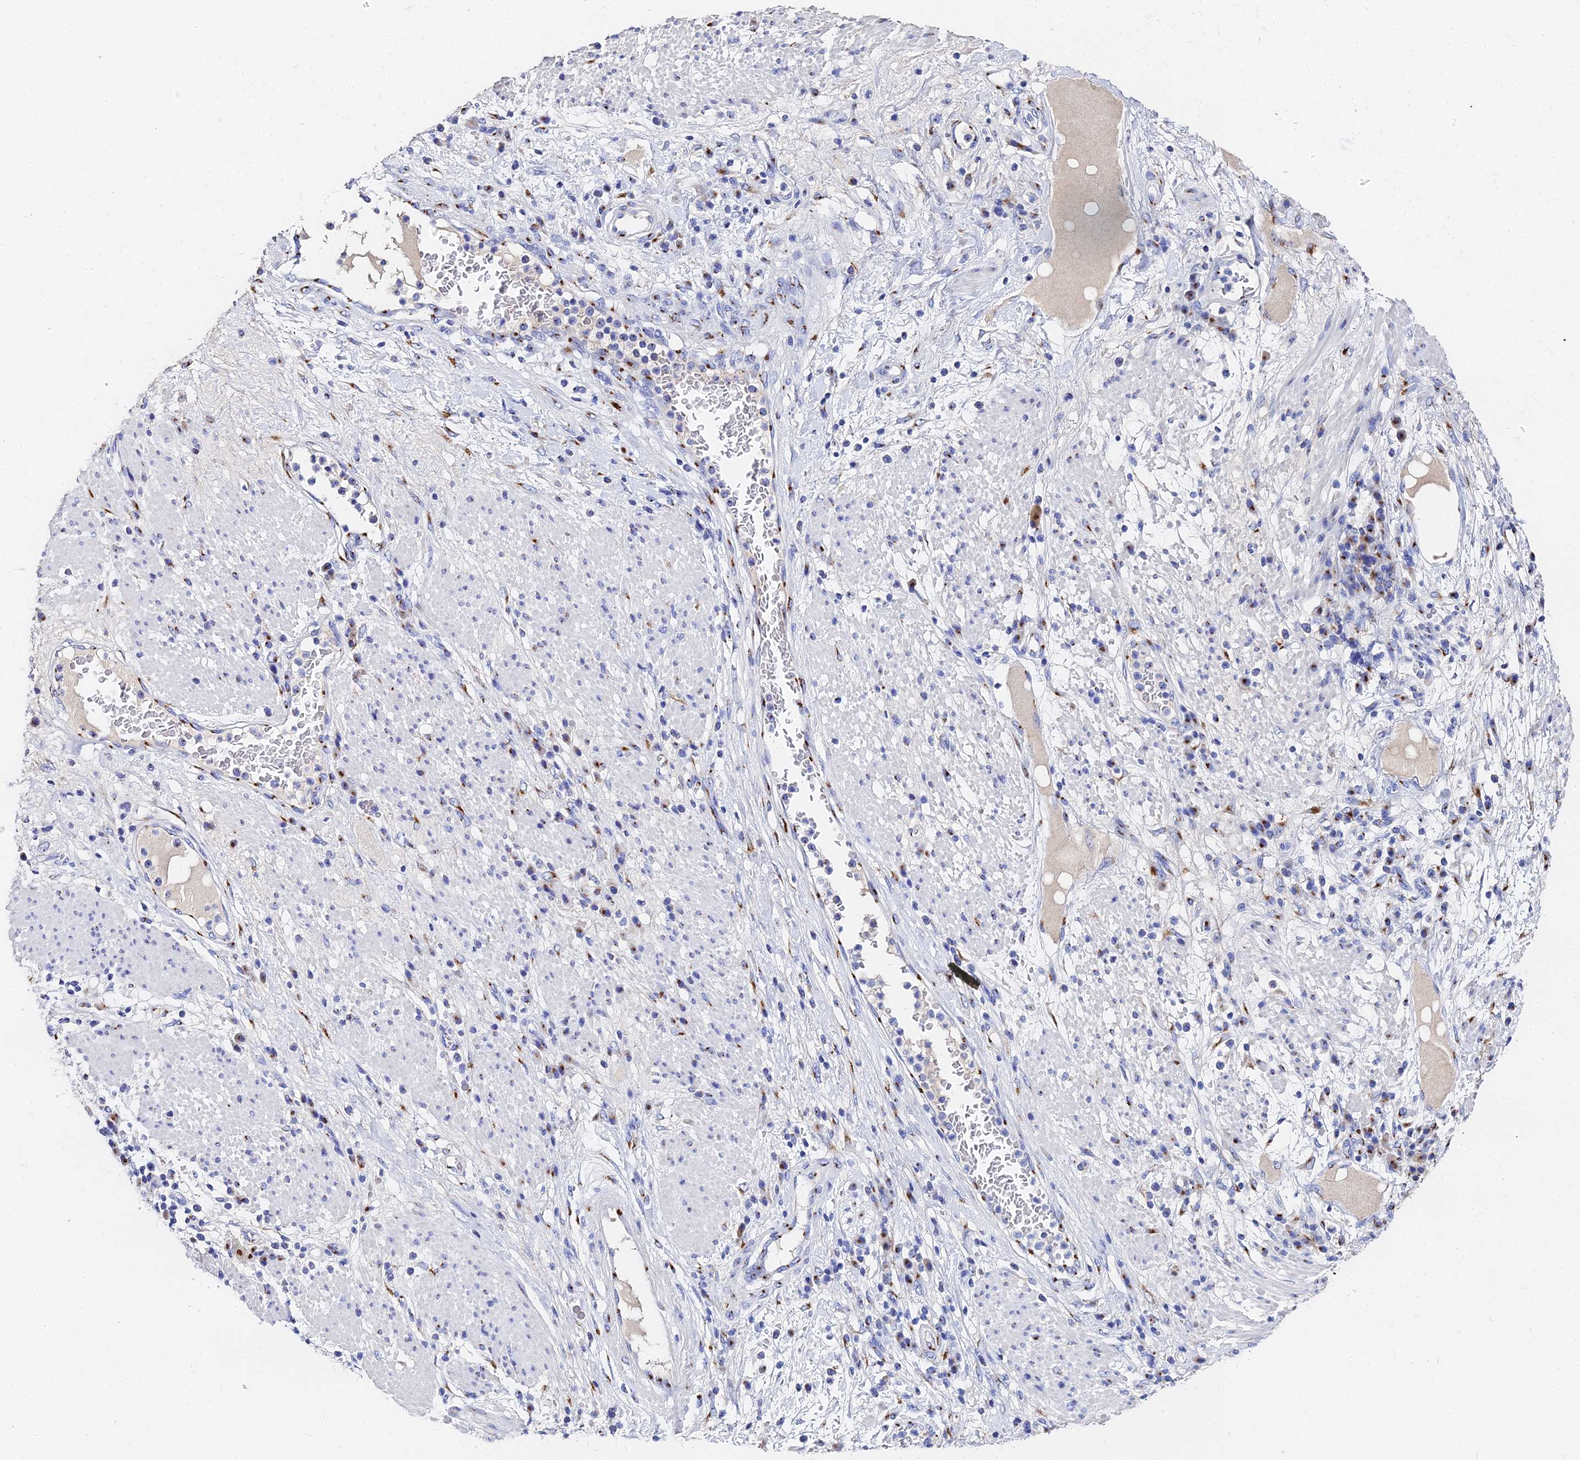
{"staining": {"intensity": "moderate", "quantity": "25%-75%", "location": "cytoplasmic/membranous"}, "tissue": "stomach cancer", "cell_type": "Tumor cells", "image_type": "cancer", "snomed": [{"axis": "morphology", "description": "Normal tissue, NOS"}, {"axis": "morphology", "description": "Adenocarcinoma, NOS"}, {"axis": "topography", "description": "Stomach"}], "caption": "This is a micrograph of IHC staining of stomach adenocarcinoma, which shows moderate expression in the cytoplasmic/membranous of tumor cells.", "gene": "ENSG00000268674", "patient": {"sex": "female", "age": 64}}